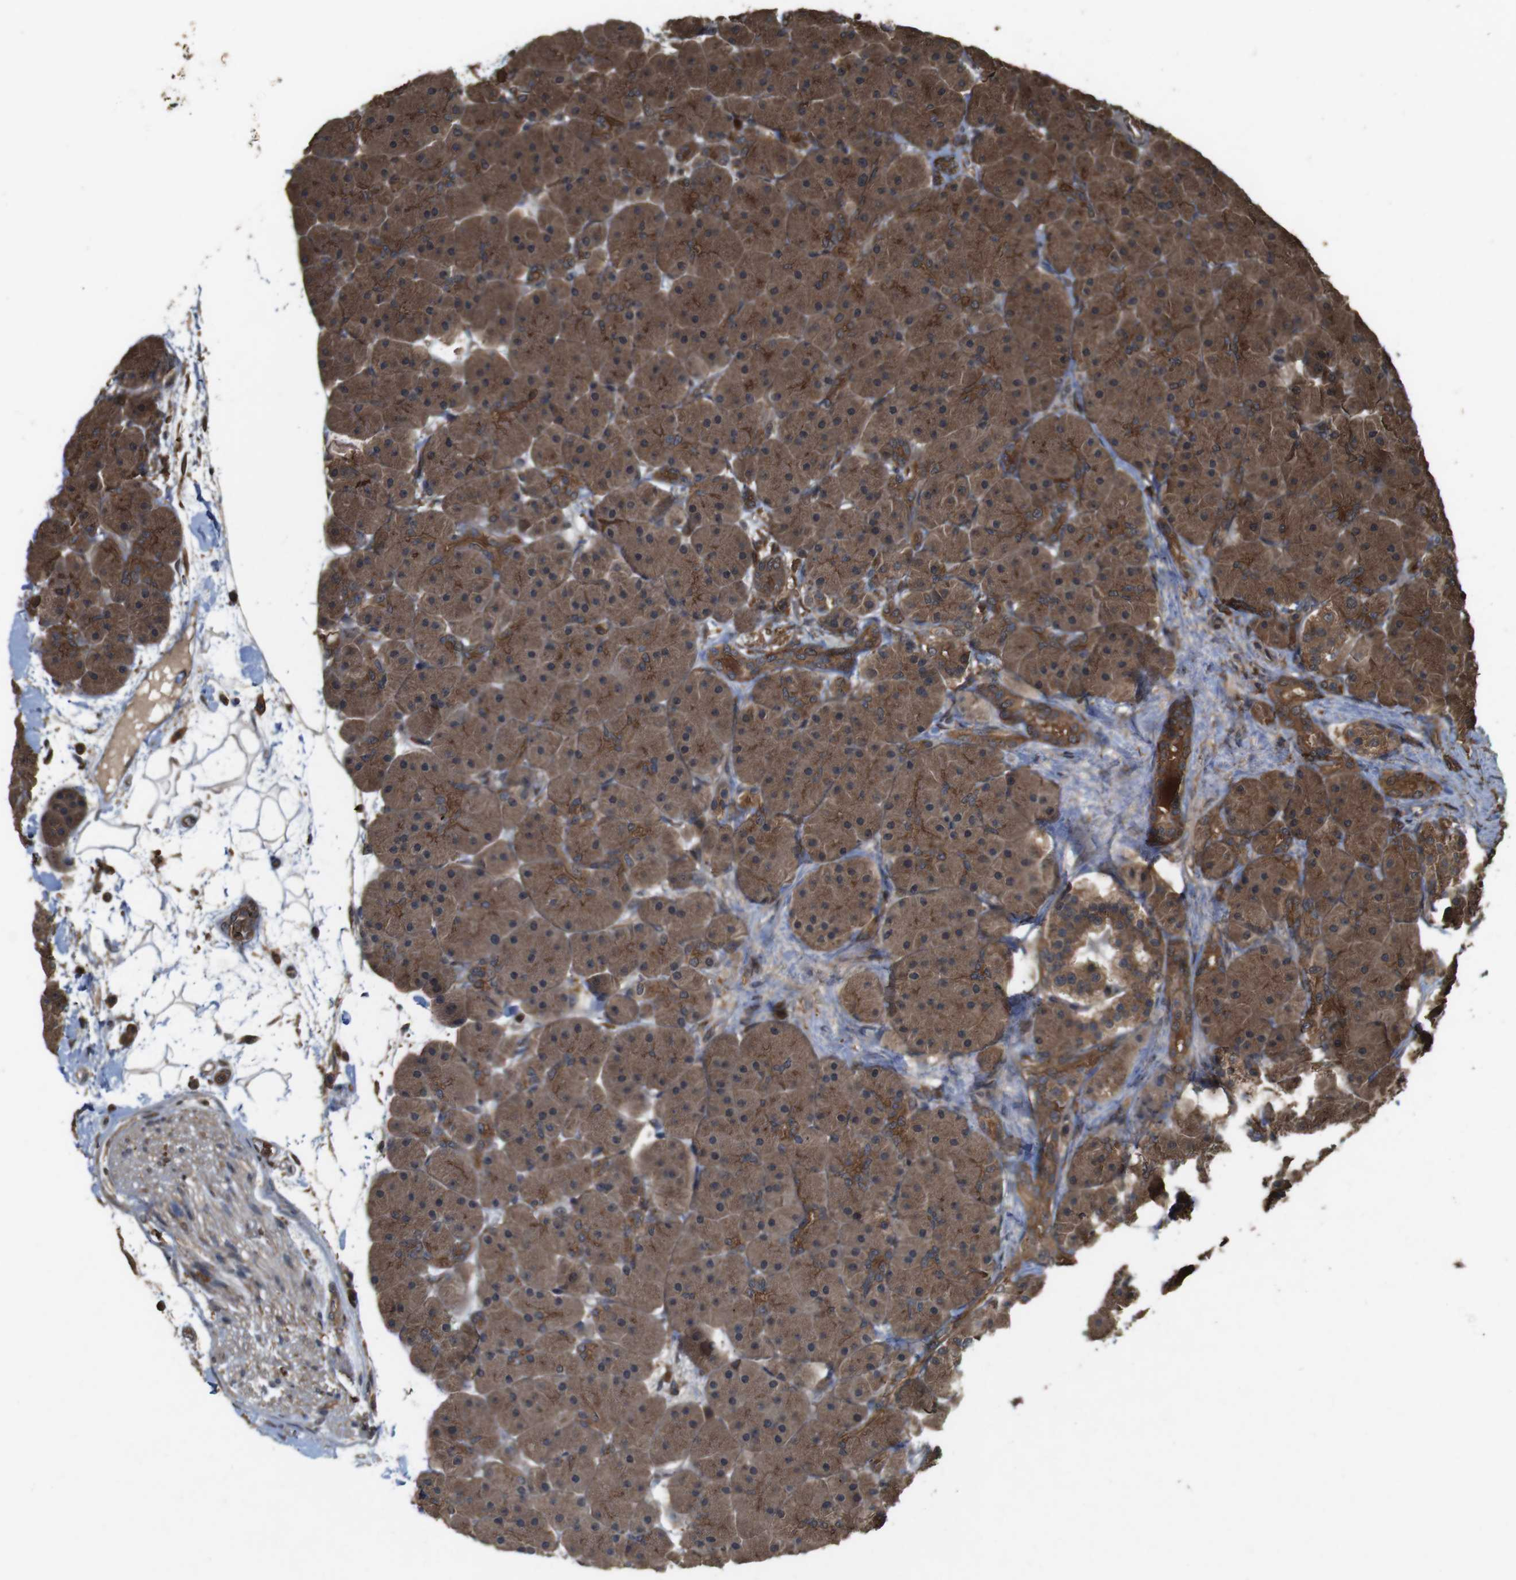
{"staining": {"intensity": "strong", "quantity": ">75%", "location": "cytoplasmic/membranous"}, "tissue": "pancreas", "cell_type": "Exocrine glandular cells", "image_type": "normal", "snomed": [{"axis": "morphology", "description": "Normal tissue, NOS"}, {"axis": "topography", "description": "Pancreas"}], "caption": "Protein analysis of unremarkable pancreas reveals strong cytoplasmic/membranous expression in about >75% of exocrine glandular cells.", "gene": "BAG4", "patient": {"sex": "male", "age": 66}}